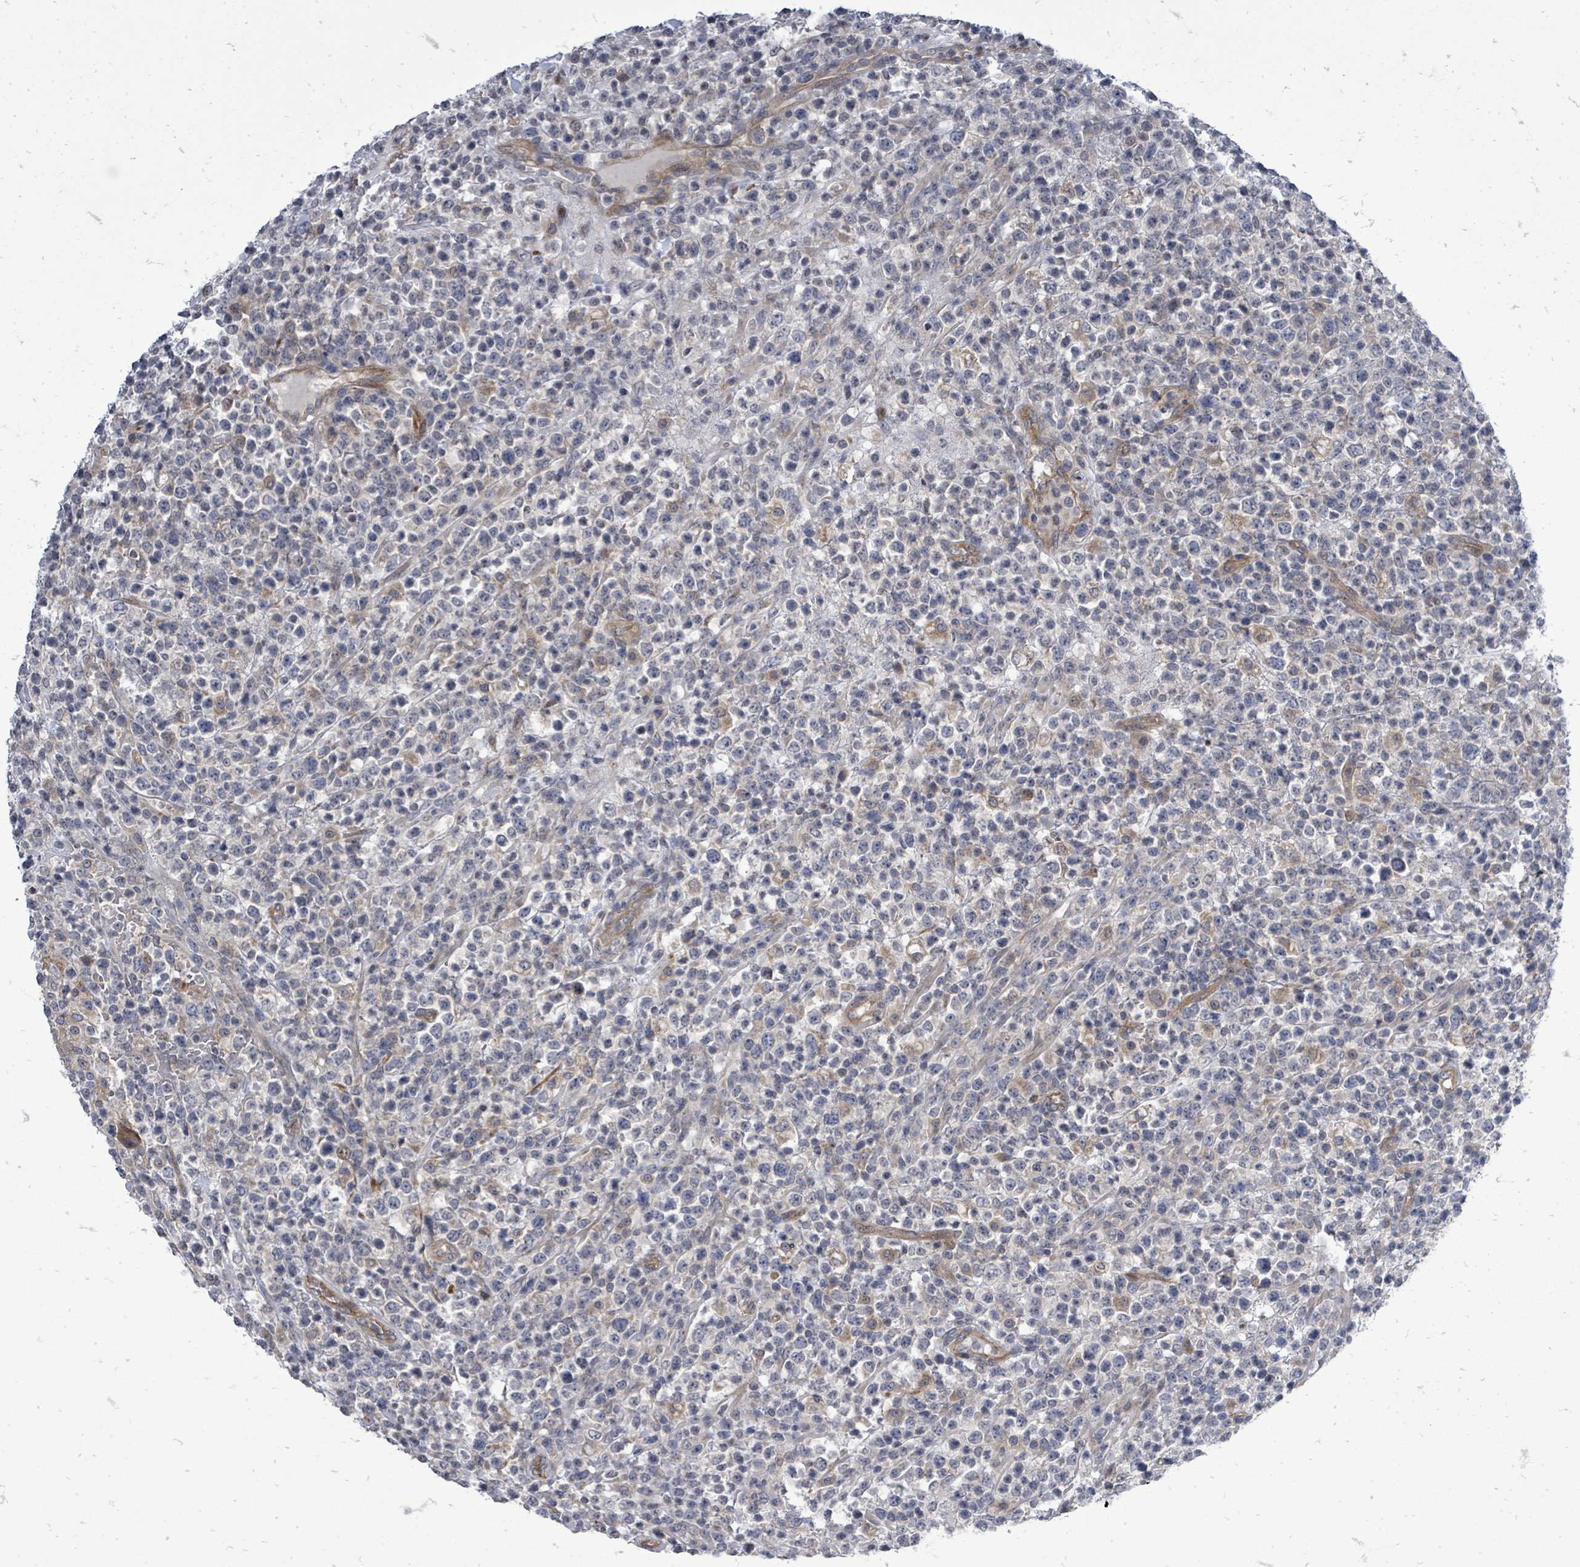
{"staining": {"intensity": "negative", "quantity": "none", "location": "none"}, "tissue": "lymphoma", "cell_type": "Tumor cells", "image_type": "cancer", "snomed": [{"axis": "morphology", "description": "Malignant lymphoma, non-Hodgkin's type, High grade"}, {"axis": "topography", "description": "Colon"}], "caption": "Tumor cells show no significant protein positivity in malignant lymphoma, non-Hodgkin's type (high-grade).", "gene": "RALGAPB", "patient": {"sex": "female", "age": 53}}